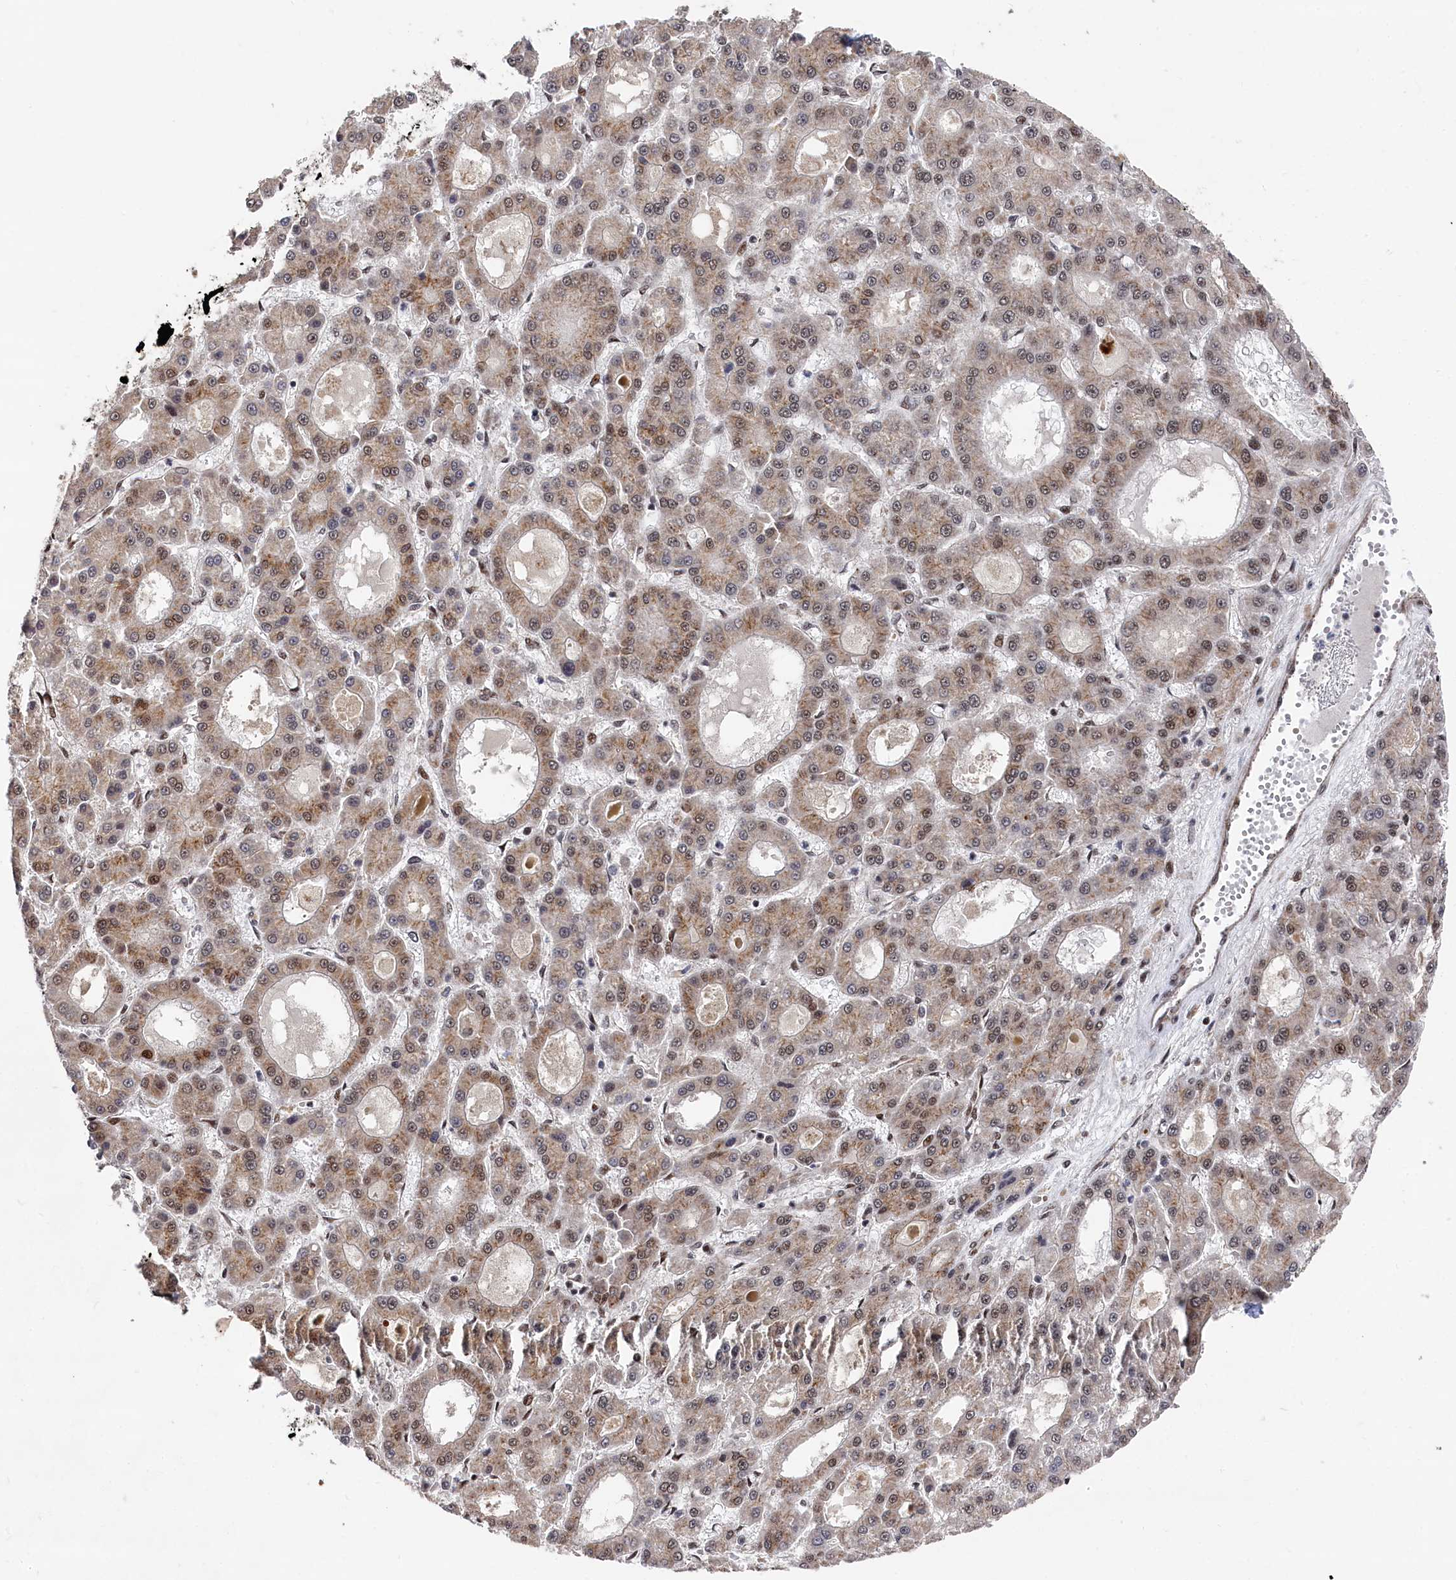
{"staining": {"intensity": "moderate", "quantity": "25%-75%", "location": "cytoplasmic/membranous,nuclear"}, "tissue": "liver cancer", "cell_type": "Tumor cells", "image_type": "cancer", "snomed": [{"axis": "morphology", "description": "Carcinoma, Hepatocellular, NOS"}, {"axis": "topography", "description": "Liver"}], "caption": "The photomicrograph demonstrates immunohistochemical staining of hepatocellular carcinoma (liver). There is moderate cytoplasmic/membranous and nuclear expression is appreciated in approximately 25%-75% of tumor cells.", "gene": "BUB3", "patient": {"sex": "male", "age": 70}}